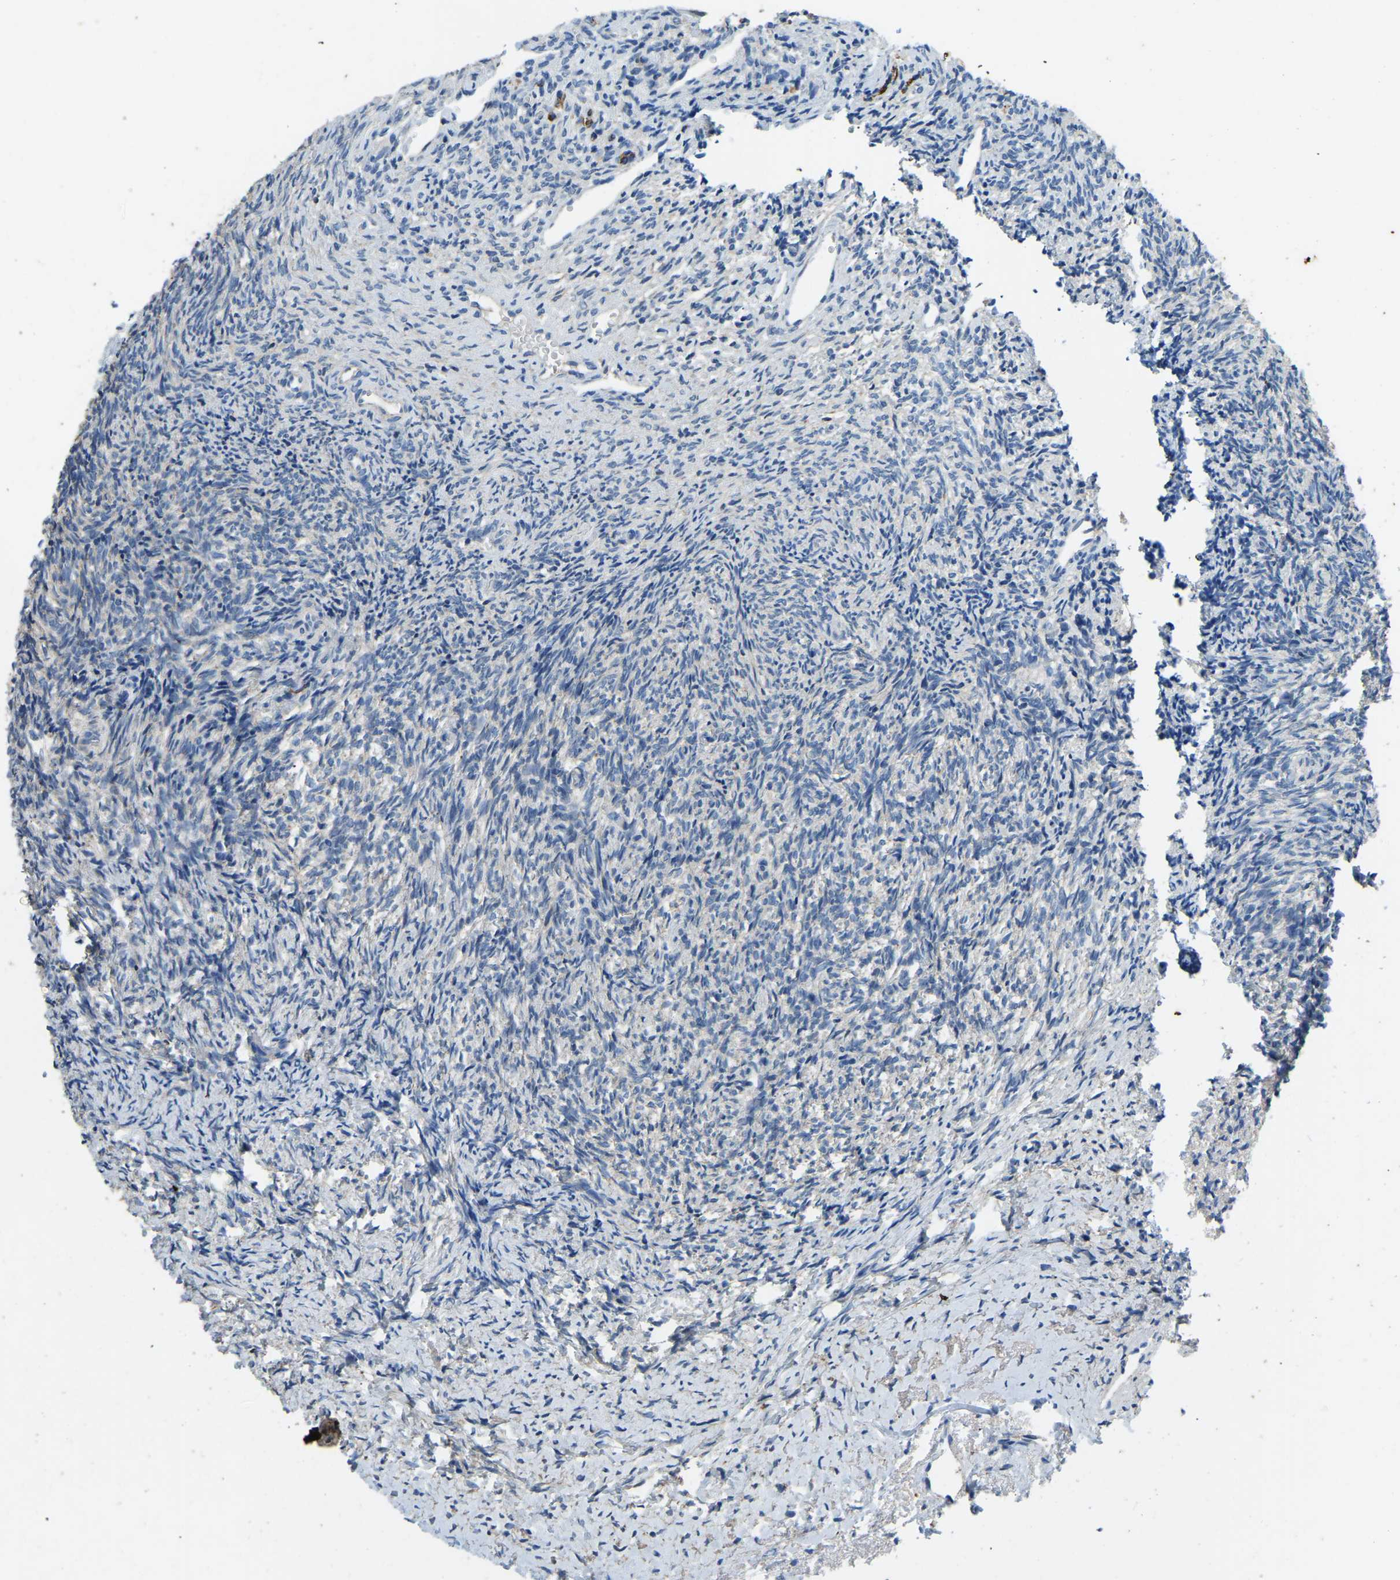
{"staining": {"intensity": "negative", "quantity": "none", "location": "none"}, "tissue": "ovary", "cell_type": "Ovarian stroma cells", "image_type": "normal", "snomed": [{"axis": "morphology", "description": "Normal tissue, NOS"}, {"axis": "topography", "description": "Ovary"}], "caption": "High power microscopy image of an immunohistochemistry photomicrograph of benign ovary, revealing no significant positivity in ovarian stroma cells.", "gene": "ZNF200", "patient": {"sex": "female", "age": 41}}